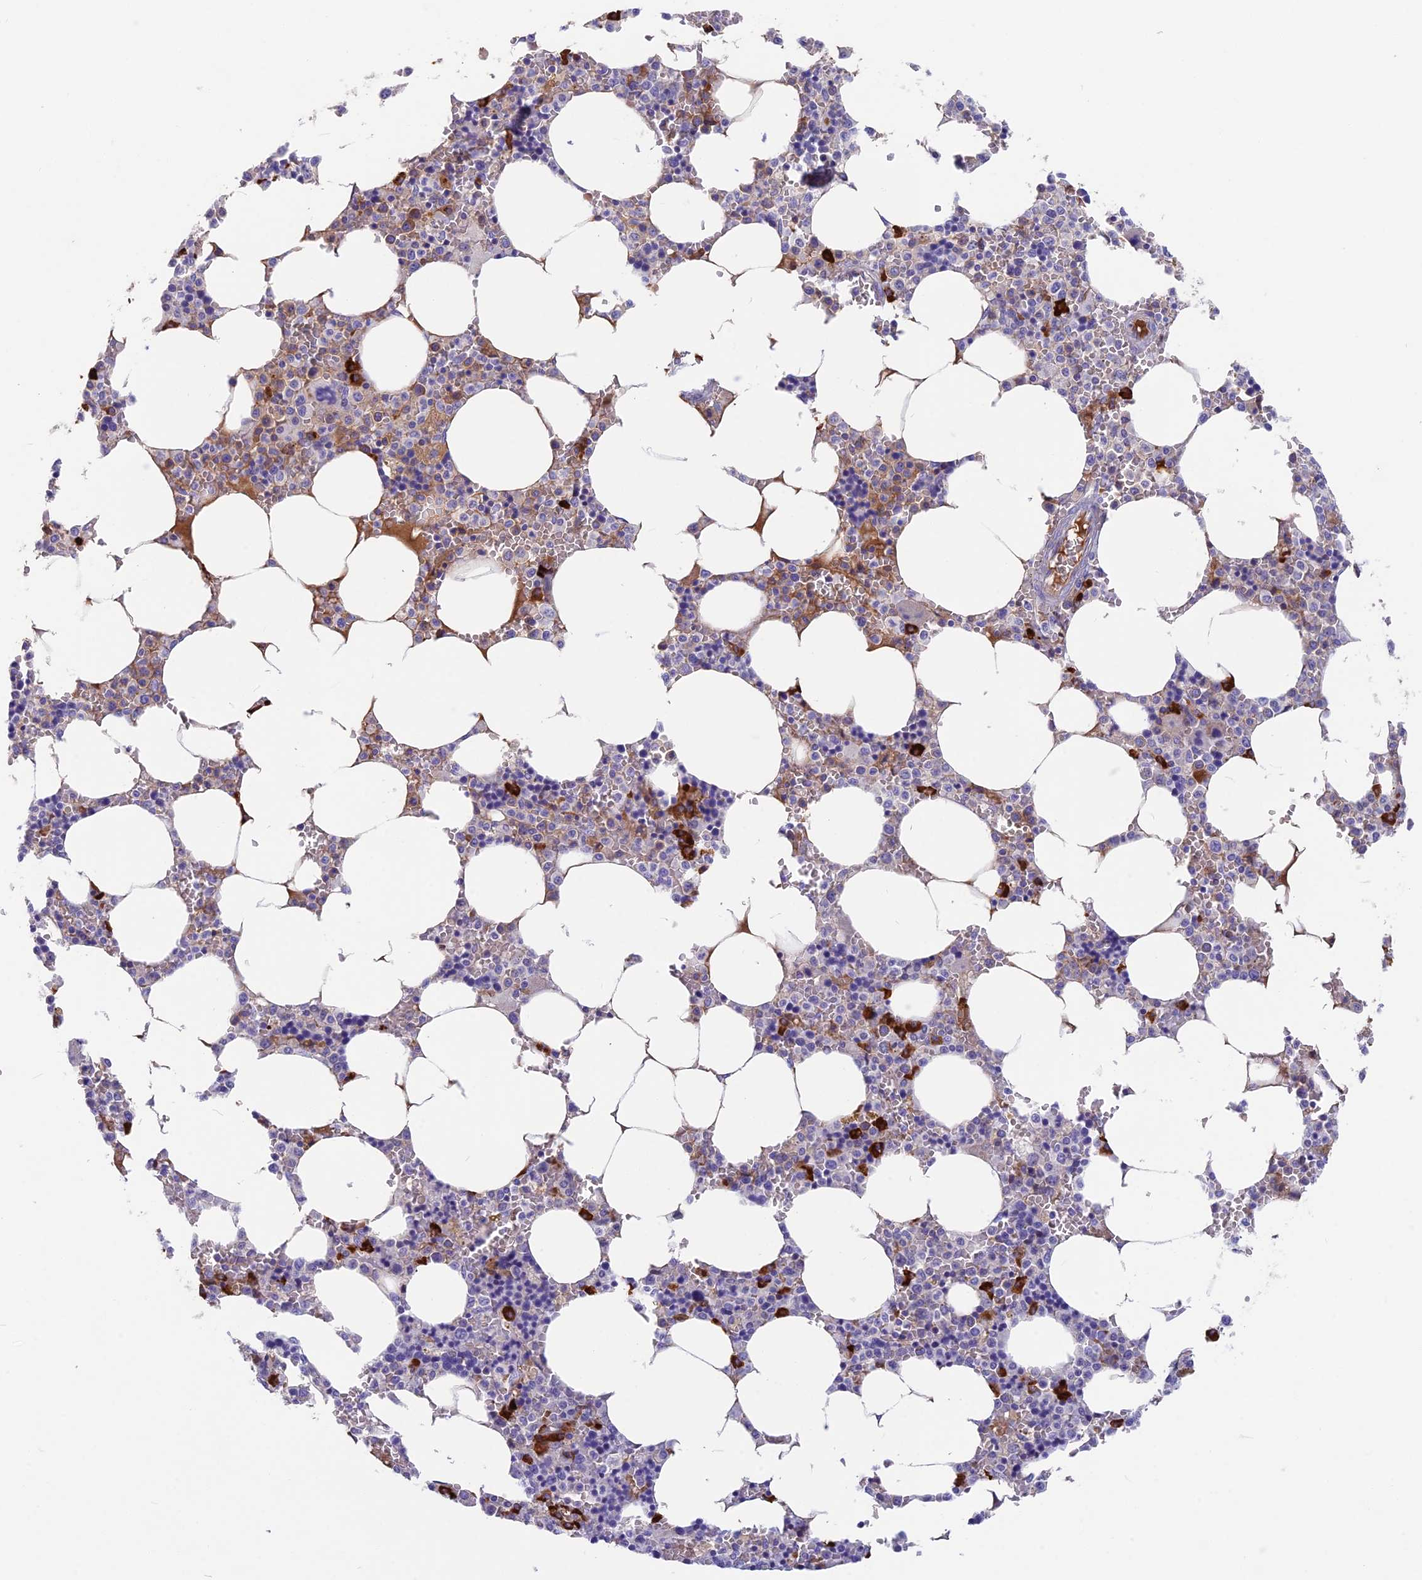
{"staining": {"intensity": "strong", "quantity": "<25%", "location": "cytoplasmic/membranous"}, "tissue": "bone marrow", "cell_type": "Hematopoietic cells", "image_type": "normal", "snomed": [{"axis": "morphology", "description": "Normal tissue, NOS"}, {"axis": "topography", "description": "Bone marrow"}], "caption": "An image of bone marrow stained for a protein demonstrates strong cytoplasmic/membranous brown staining in hematopoietic cells. (Stains: DAB in brown, nuclei in blue, Microscopy: brightfield microscopy at high magnification).", "gene": "SNAP91", "patient": {"sex": "male", "age": 70}}